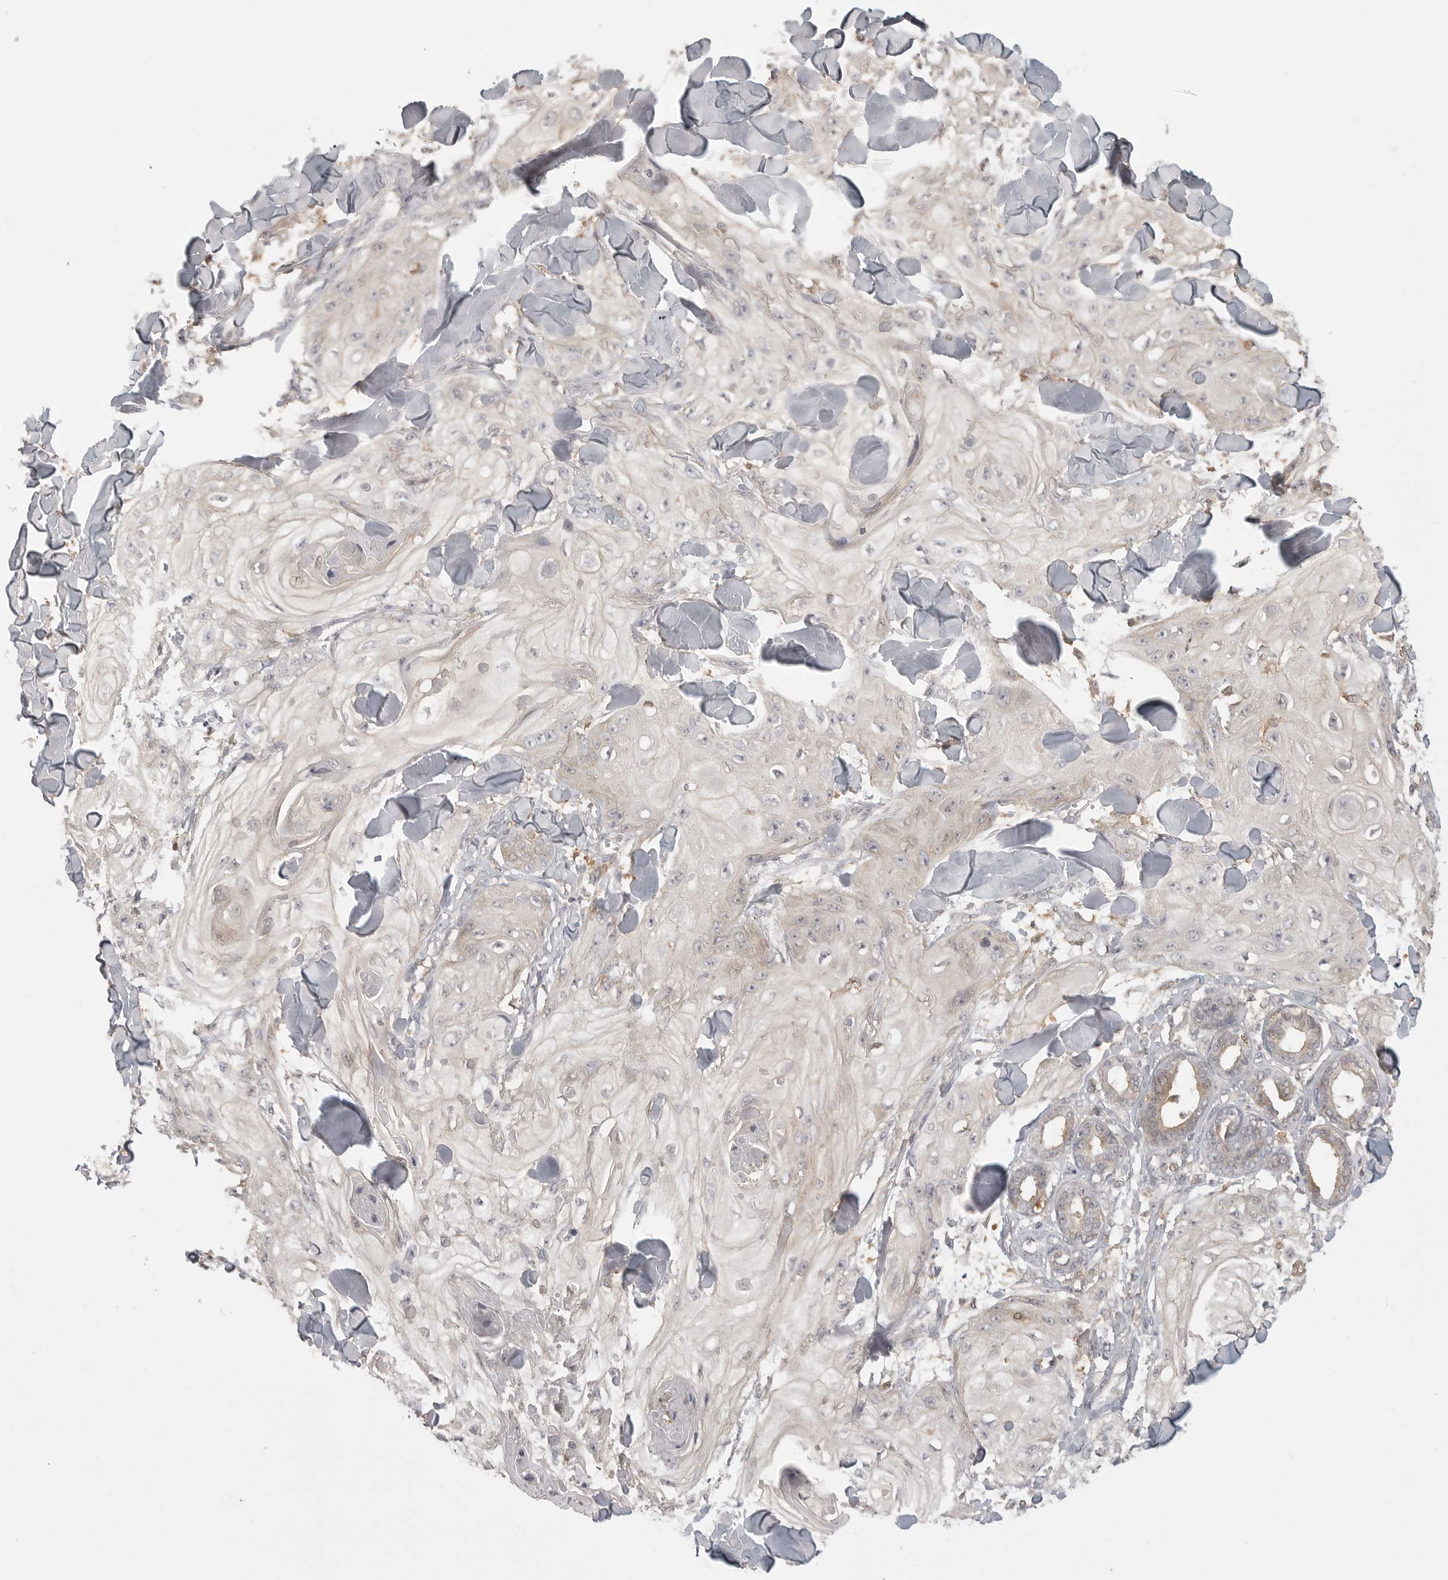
{"staining": {"intensity": "weak", "quantity": "<25%", "location": "cytoplasmic/membranous"}, "tissue": "skin cancer", "cell_type": "Tumor cells", "image_type": "cancer", "snomed": [{"axis": "morphology", "description": "Squamous cell carcinoma, NOS"}, {"axis": "topography", "description": "Skin"}], "caption": "Immunohistochemical staining of skin cancer demonstrates no significant staining in tumor cells. Nuclei are stained in blue.", "gene": "DBNL", "patient": {"sex": "male", "age": 74}}